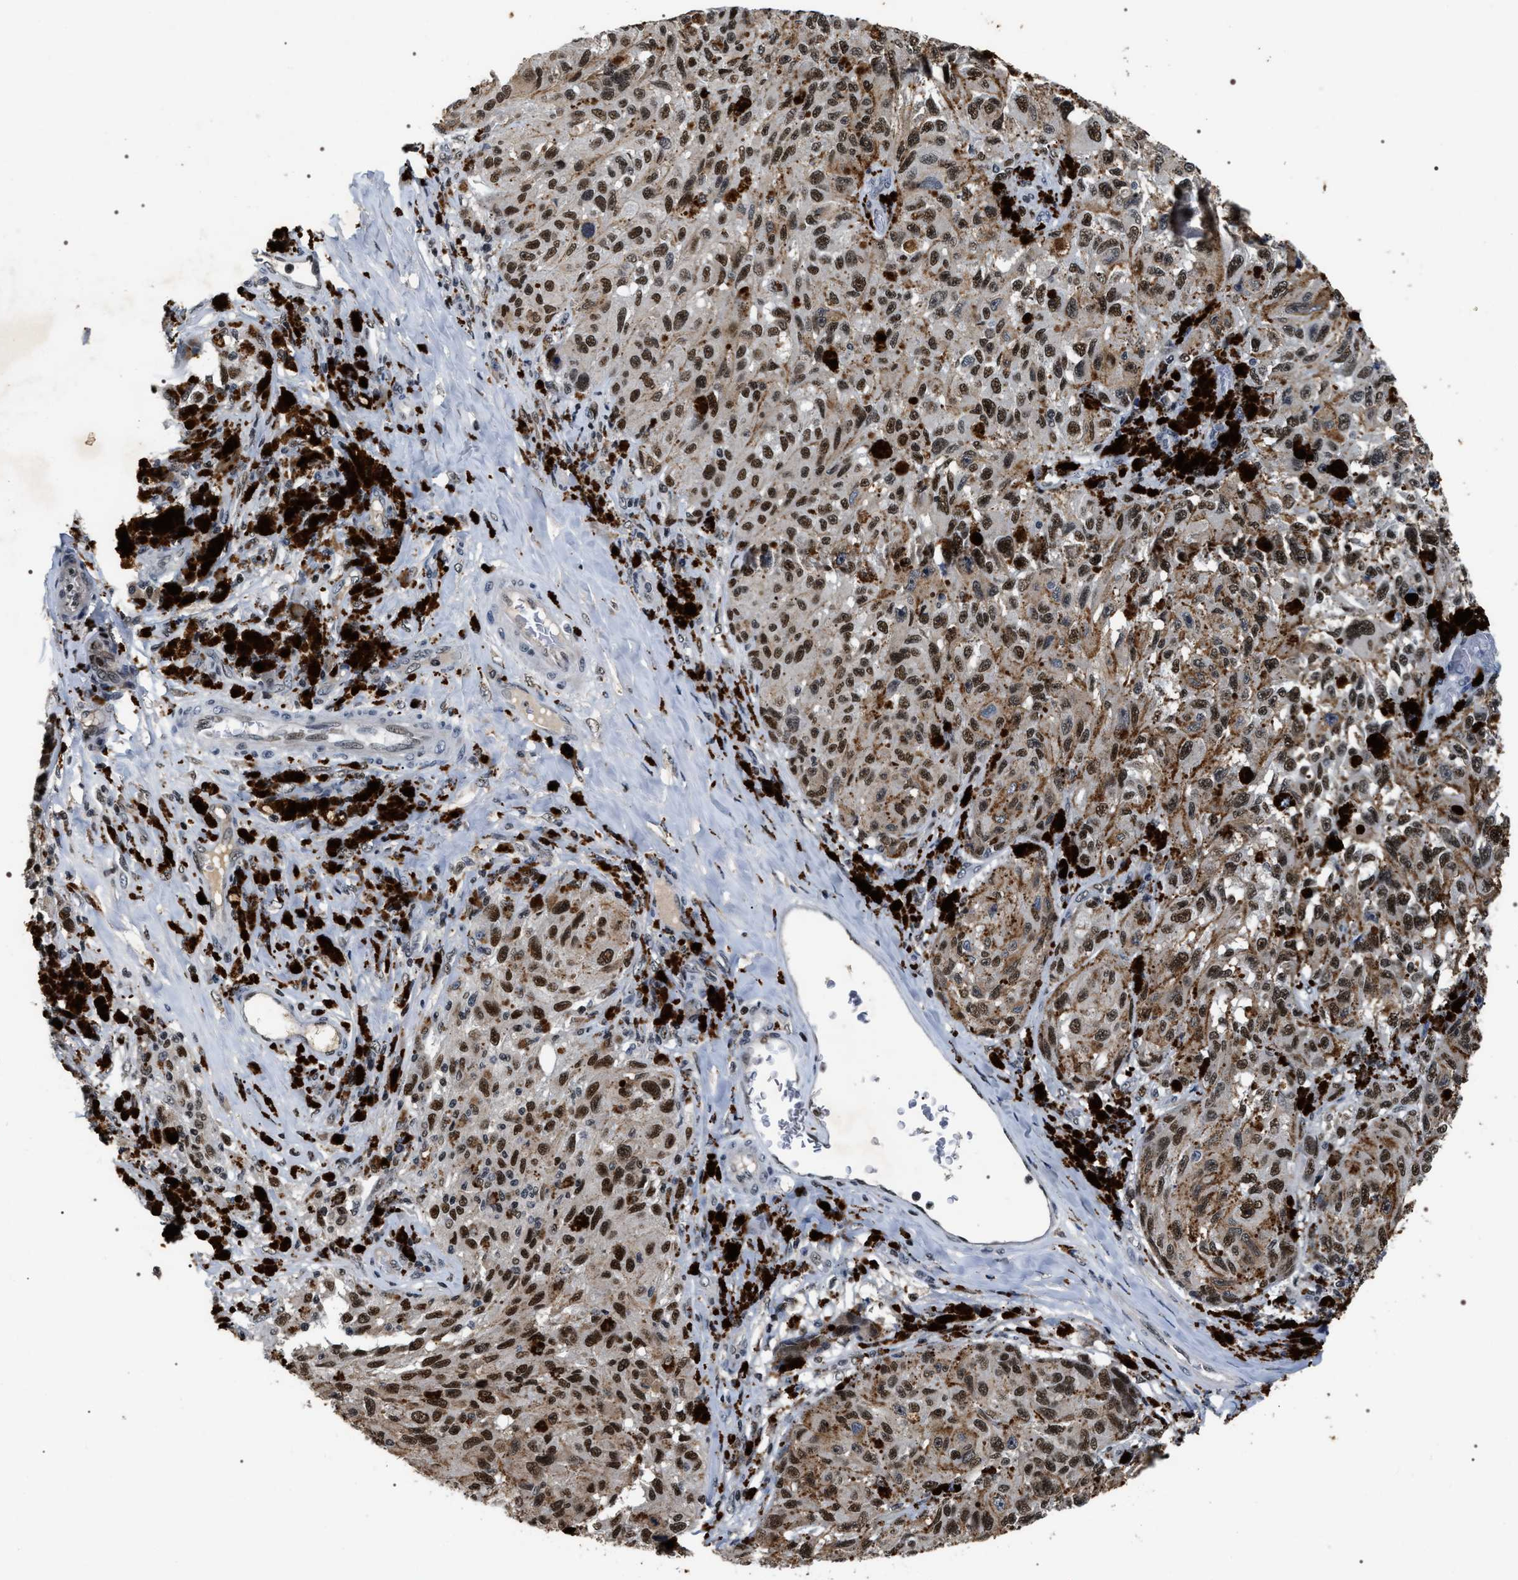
{"staining": {"intensity": "strong", "quantity": ">75%", "location": "cytoplasmic/membranous,nuclear"}, "tissue": "melanoma", "cell_type": "Tumor cells", "image_type": "cancer", "snomed": [{"axis": "morphology", "description": "Malignant melanoma, NOS"}, {"axis": "topography", "description": "Skin"}], "caption": "A brown stain shows strong cytoplasmic/membranous and nuclear staining of a protein in malignant melanoma tumor cells. Nuclei are stained in blue.", "gene": "C7orf25", "patient": {"sex": "female", "age": 73}}